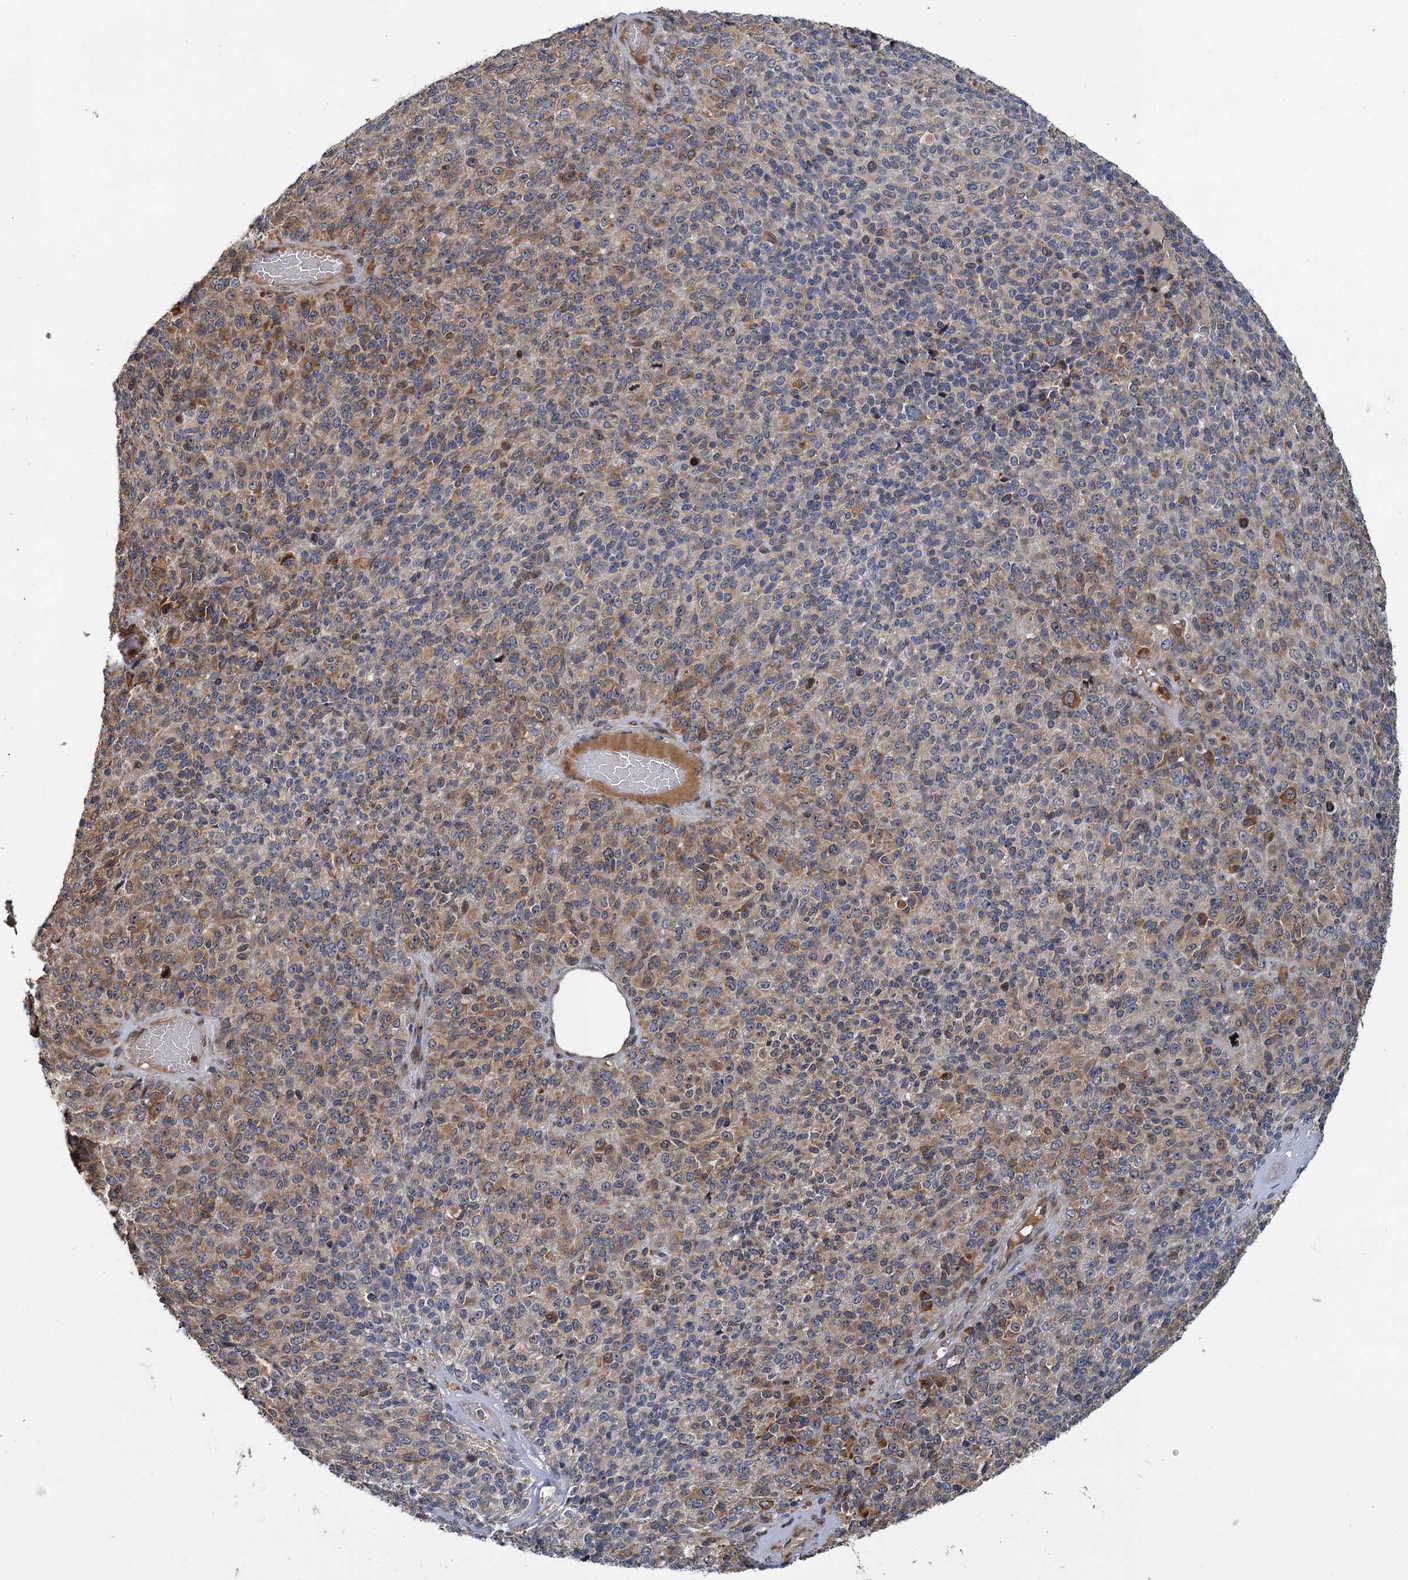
{"staining": {"intensity": "moderate", "quantity": "25%-75%", "location": "cytoplasmic/membranous"}, "tissue": "melanoma", "cell_type": "Tumor cells", "image_type": "cancer", "snomed": [{"axis": "morphology", "description": "Malignant melanoma, Metastatic site"}, {"axis": "topography", "description": "Brain"}], "caption": "Protein expression by immunohistochemistry (IHC) demonstrates moderate cytoplasmic/membranous staining in about 25%-75% of tumor cells in melanoma.", "gene": "APBA2", "patient": {"sex": "female", "age": 56}}